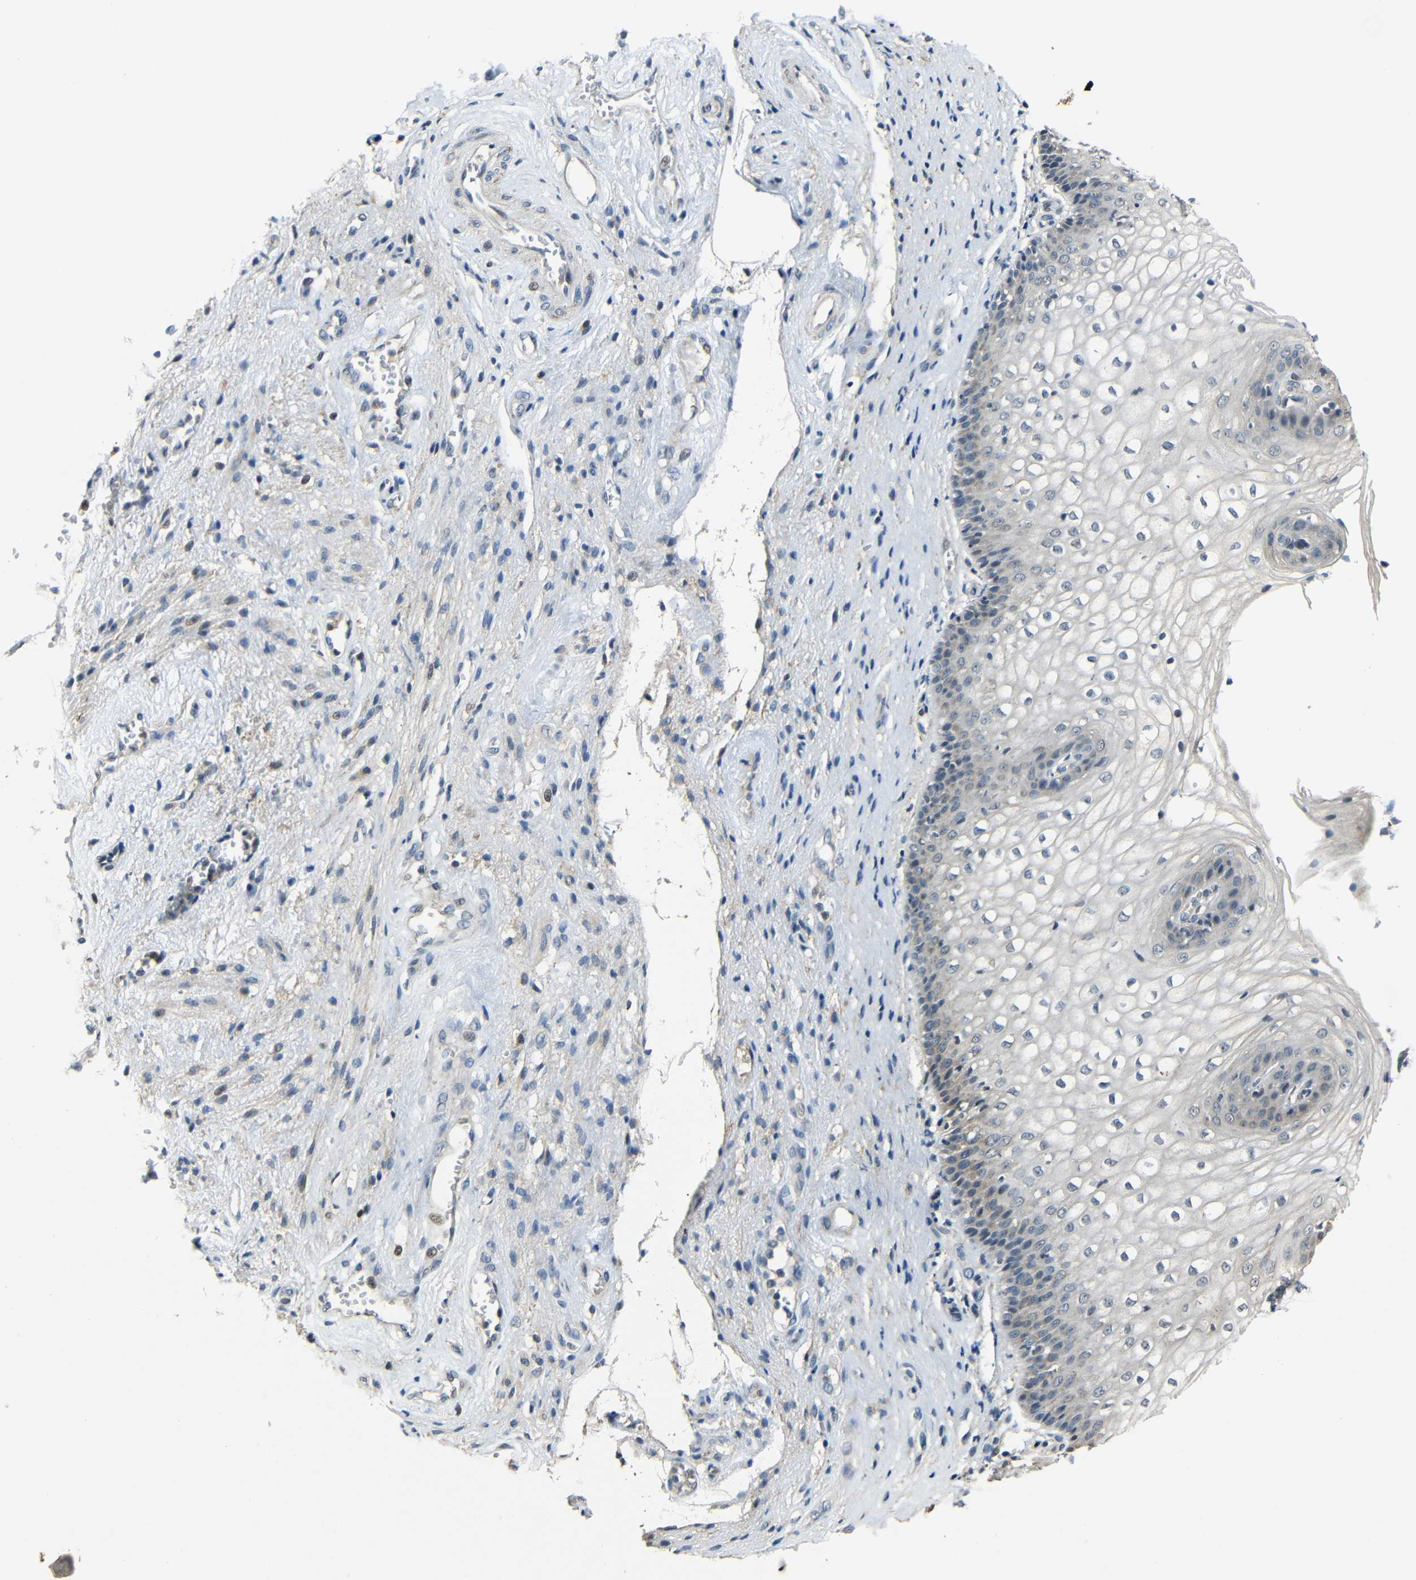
{"staining": {"intensity": "negative", "quantity": "none", "location": "none"}, "tissue": "vagina", "cell_type": "Squamous epithelial cells", "image_type": "normal", "snomed": [{"axis": "morphology", "description": "Normal tissue, NOS"}, {"axis": "topography", "description": "Vagina"}], "caption": "Squamous epithelial cells are negative for brown protein staining in normal vagina. (Immunohistochemistry, brightfield microscopy, high magnification).", "gene": "KAZALD1", "patient": {"sex": "female", "age": 34}}